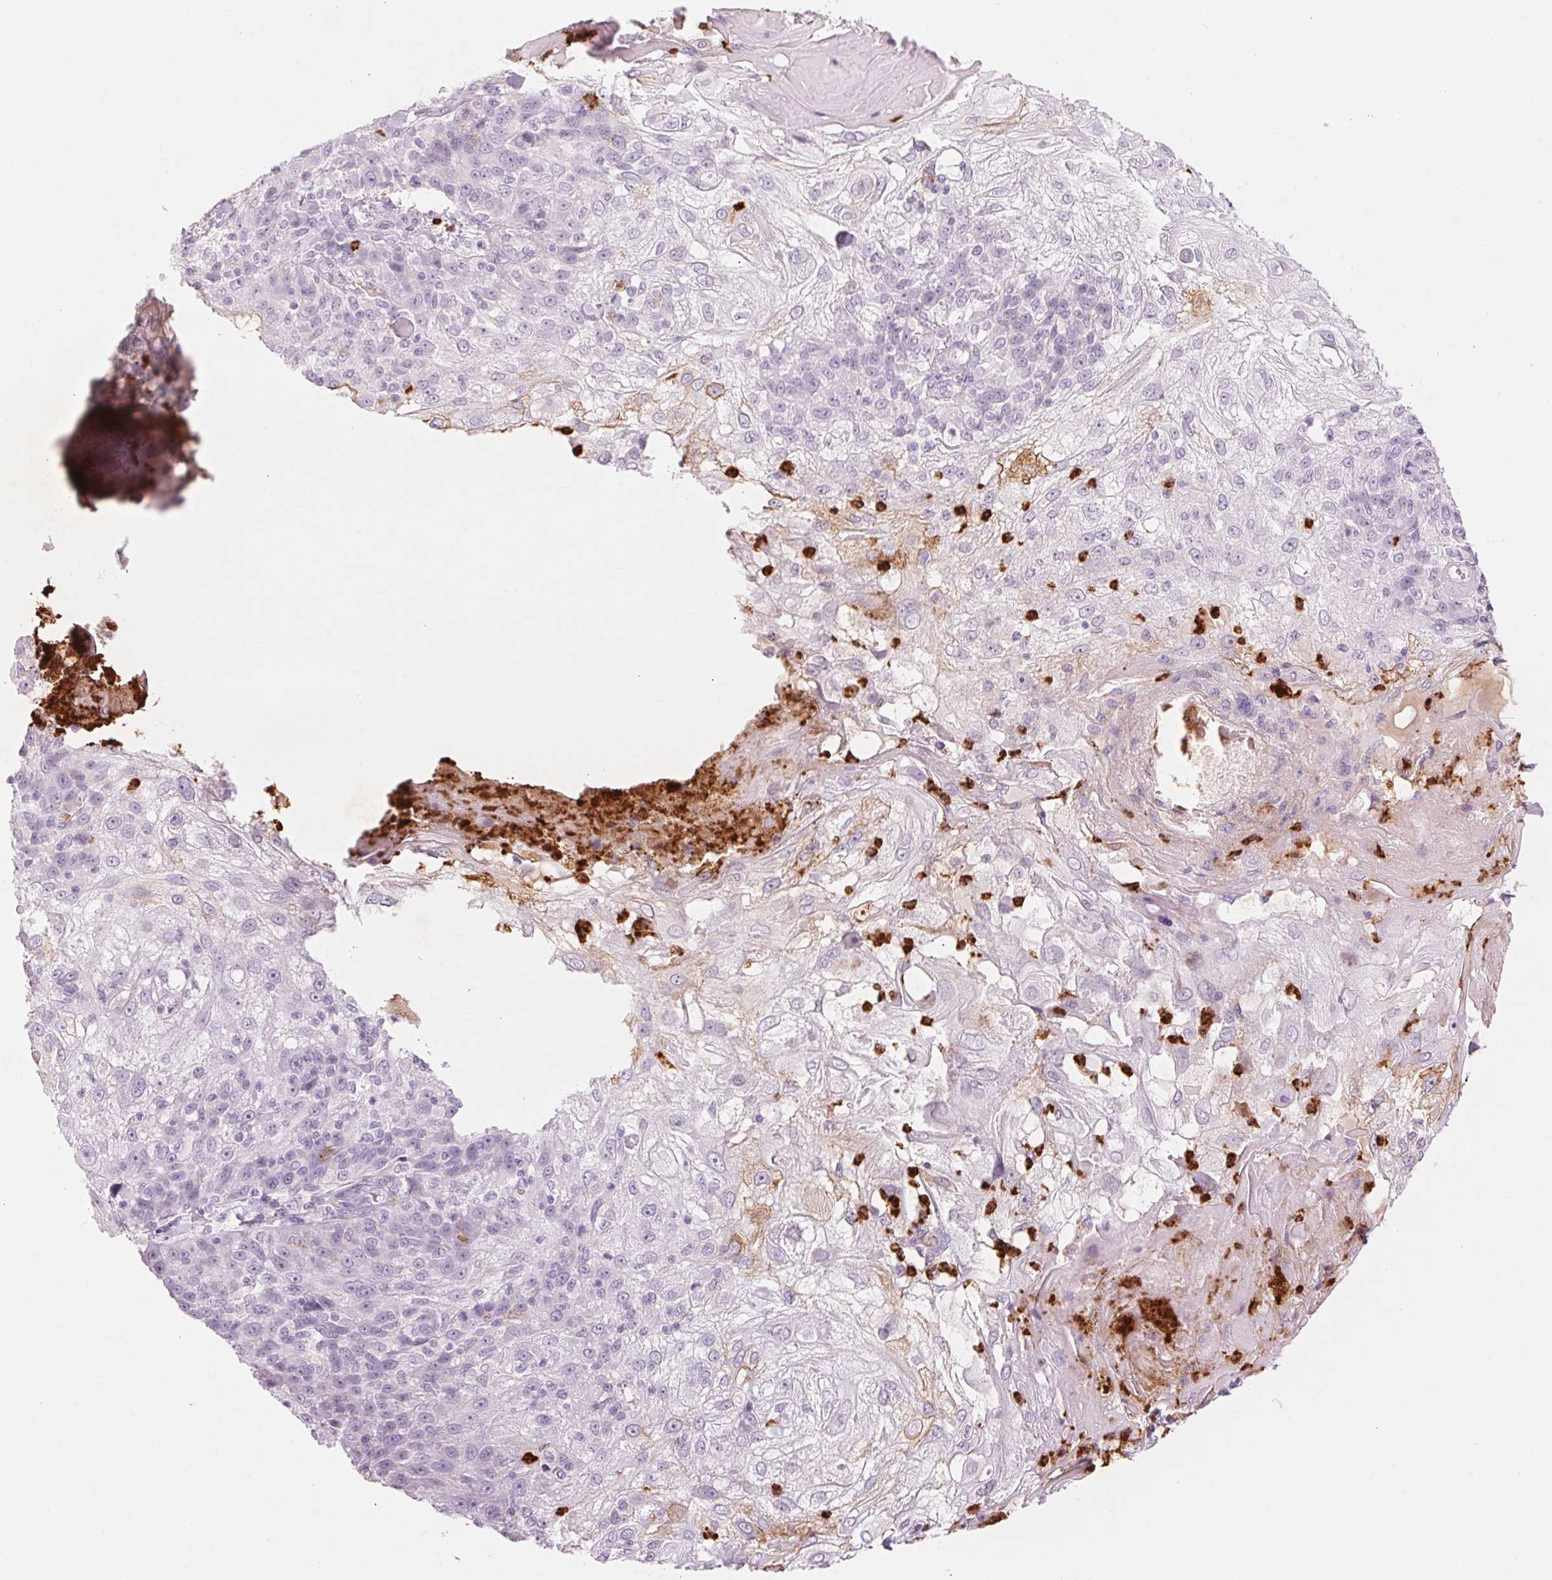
{"staining": {"intensity": "negative", "quantity": "none", "location": "none"}, "tissue": "skin cancer", "cell_type": "Tumor cells", "image_type": "cancer", "snomed": [{"axis": "morphology", "description": "Normal tissue, NOS"}, {"axis": "morphology", "description": "Squamous cell carcinoma, NOS"}, {"axis": "topography", "description": "Skin"}], "caption": "Skin cancer (squamous cell carcinoma) was stained to show a protein in brown. There is no significant positivity in tumor cells. (Brightfield microscopy of DAB (3,3'-diaminobenzidine) immunohistochemistry (IHC) at high magnification).", "gene": "KLK7", "patient": {"sex": "female", "age": 83}}